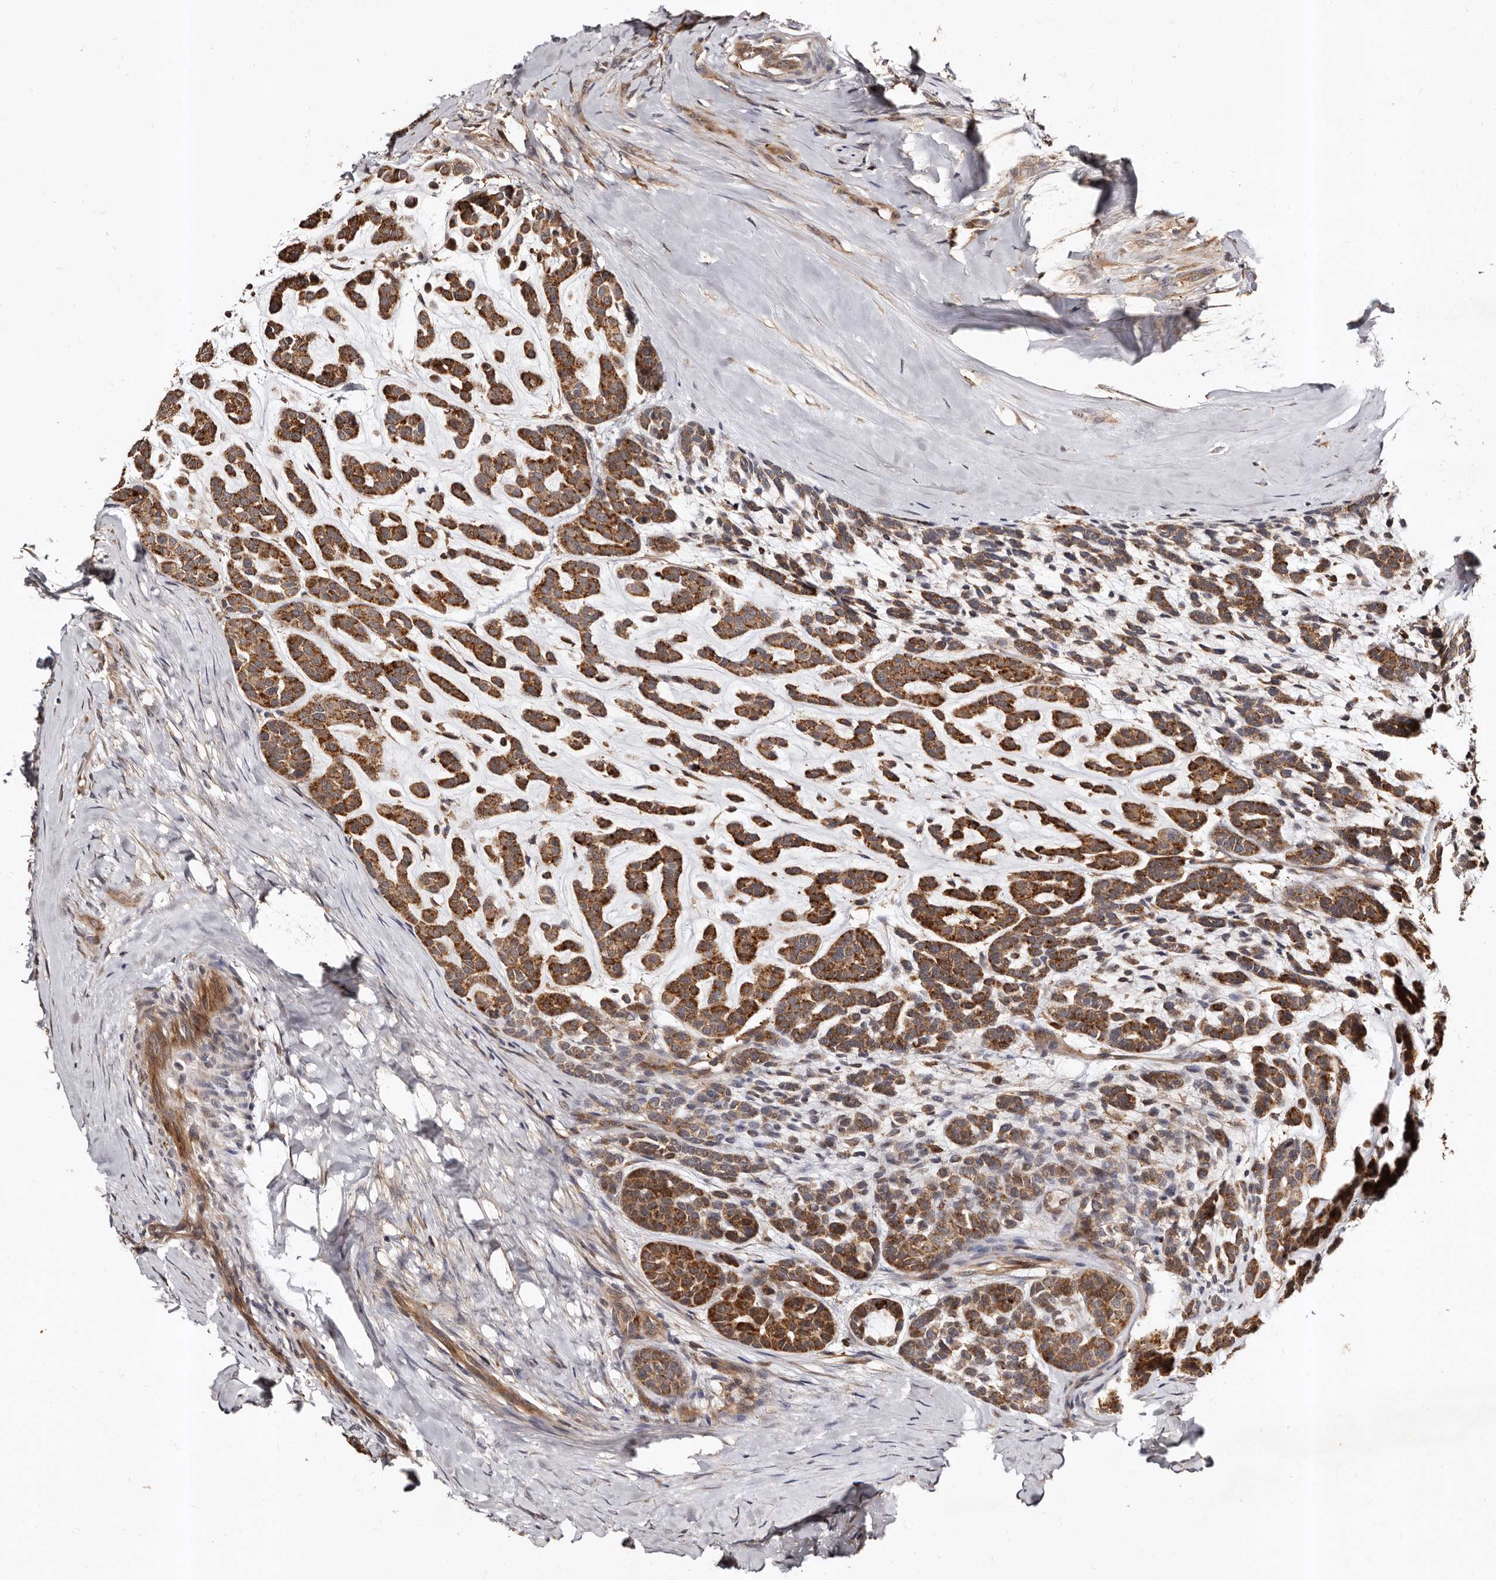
{"staining": {"intensity": "strong", "quantity": ">75%", "location": "cytoplasmic/membranous"}, "tissue": "head and neck cancer", "cell_type": "Tumor cells", "image_type": "cancer", "snomed": [{"axis": "morphology", "description": "Adenocarcinoma, NOS"}, {"axis": "morphology", "description": "Adenoma, NOS"}, {"axis": "topography", "description": "Head-Neck"}], "caption": "There is high levels of strong cytoplasmic/membranous staining in tumor cells of head and neck adenoma, as demonstrated by immunohistochemical staining (brown color).", "gene": "BAX", "patient": {"sex": "female", "age": 55}}